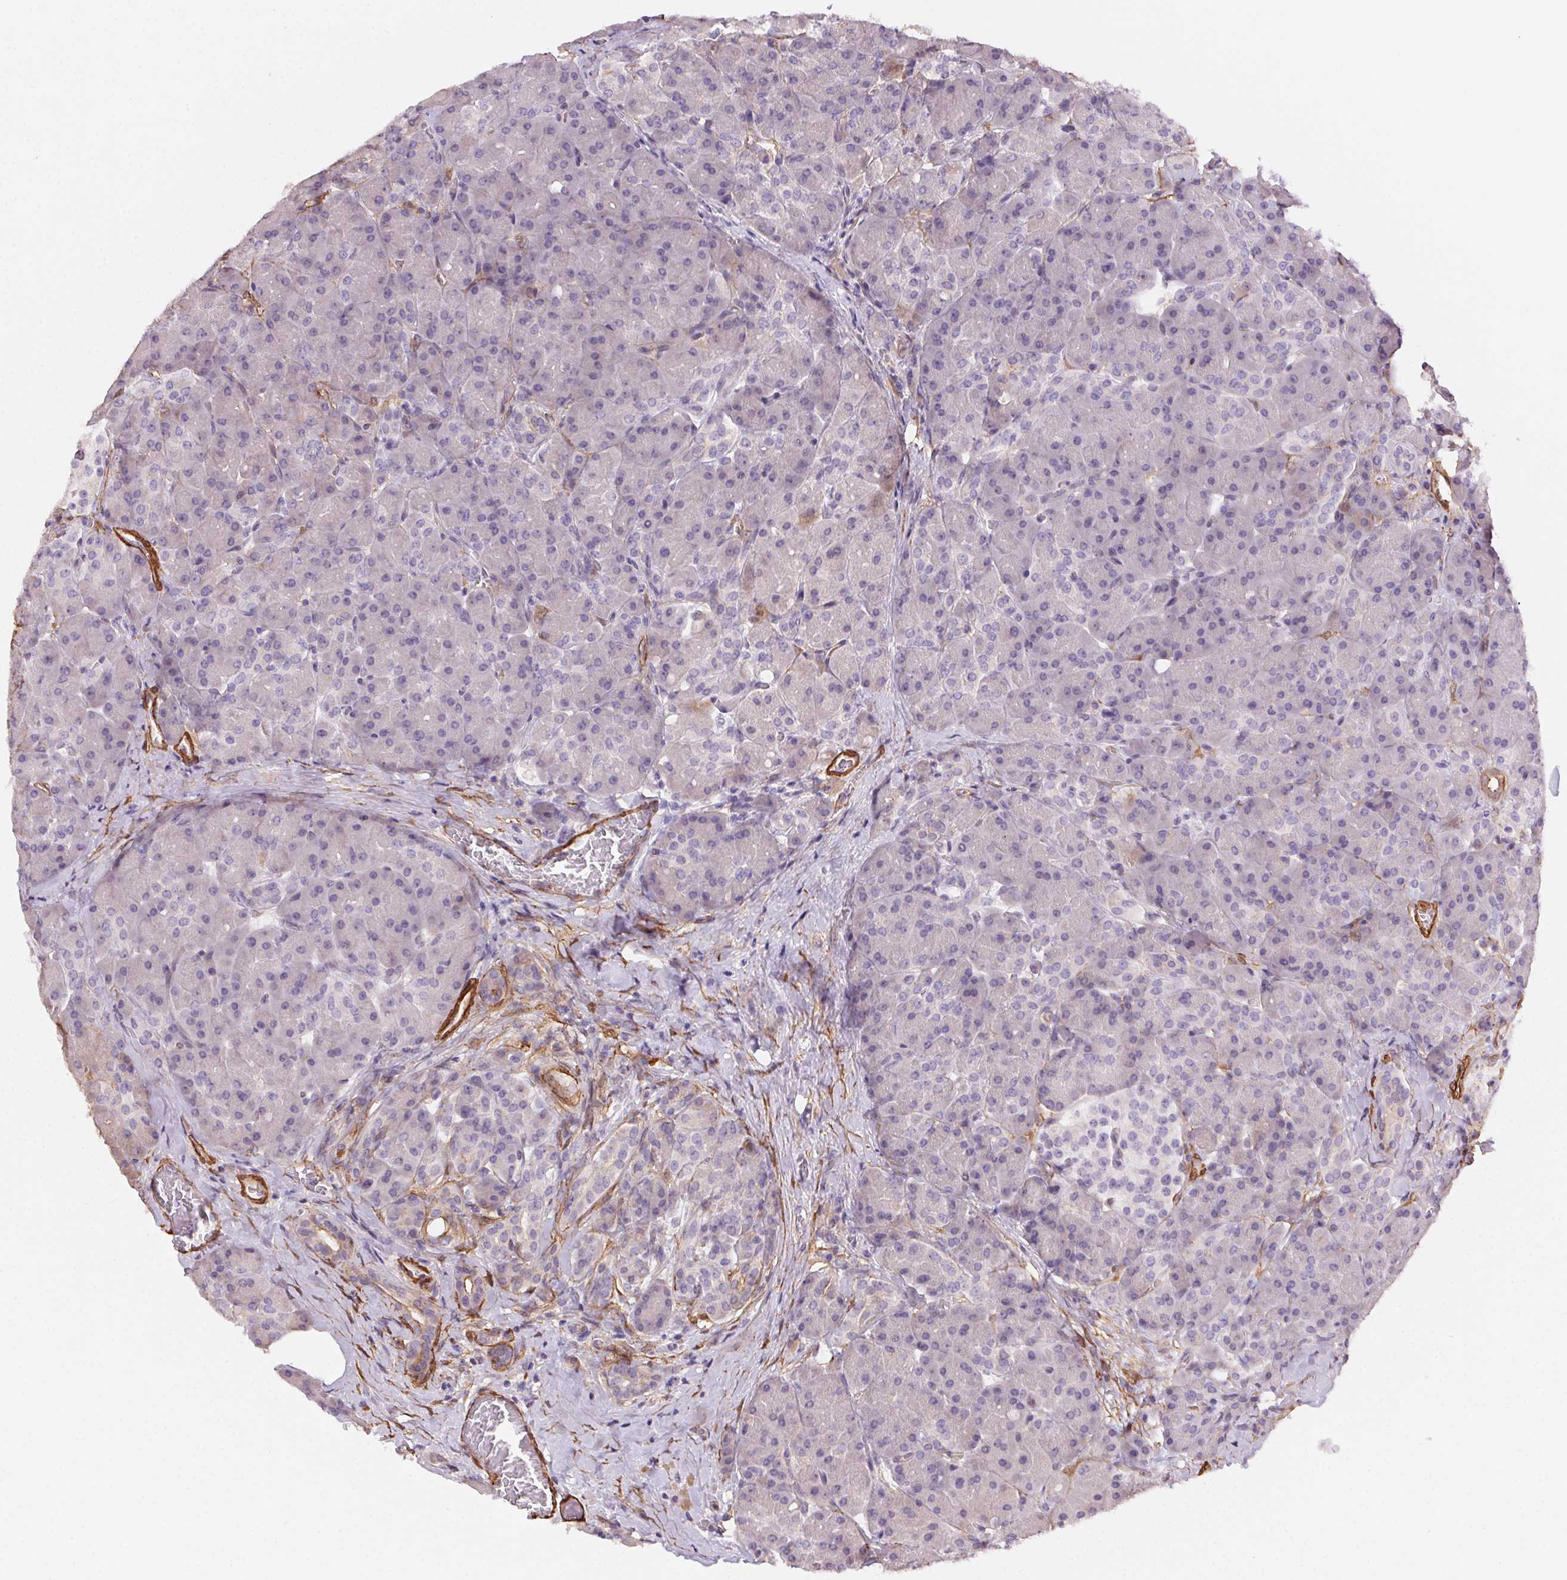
{"staining": {"intensity": "negative", "quantity": "none", "location": "none"}, "tissue": "pancreas", "cell_type": "Exocrine glandular cells", "image_type": "normal", "snomed": [{"axis": "morphology", "description": "Normal tissue, NOS"}, {"axis": "topography", "description": "Pancreas"}], "caption": "Human pancreas stained for a protein using IHC displays no positivity in exocrine glandular cells.", "gene": "GPX8", "patient": {"sex": "male", "age": 55}}